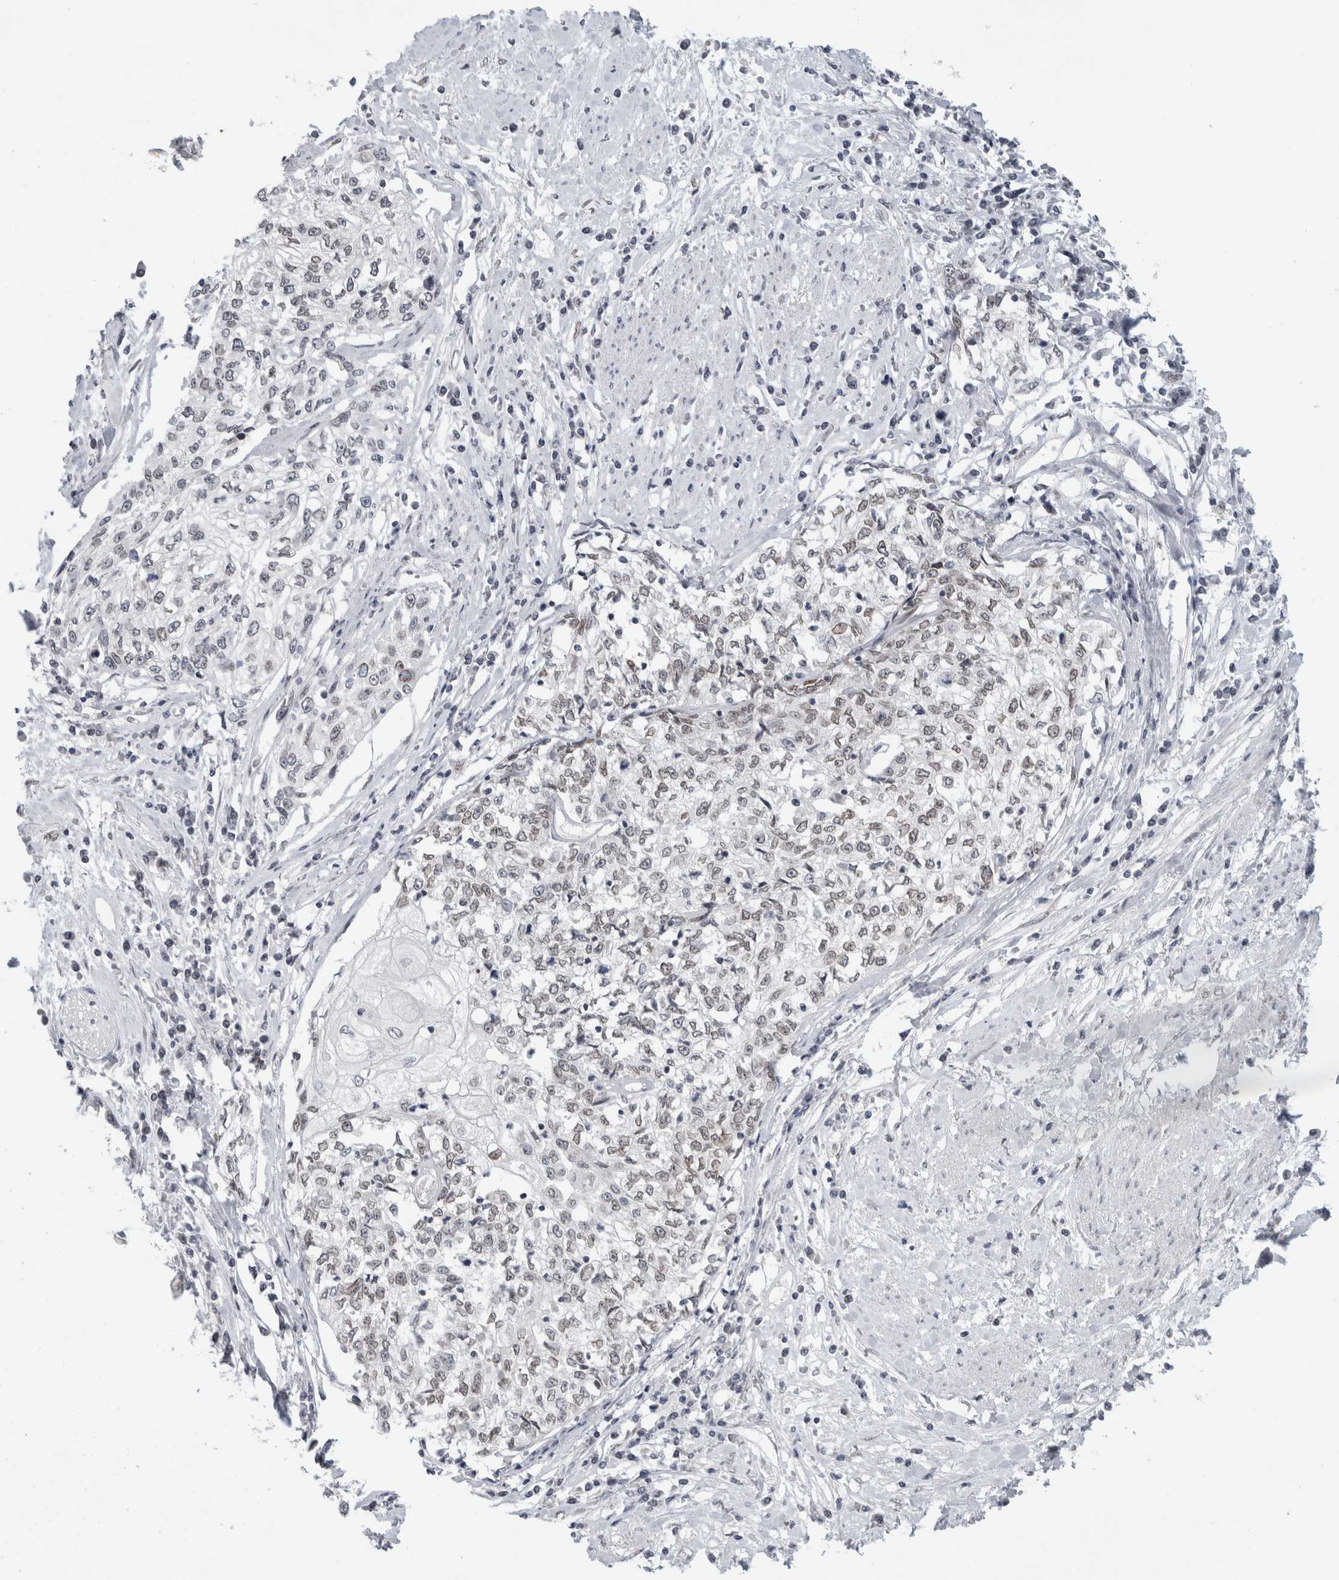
{"staining": {"intensity": "weak", "quantity": ">75%", "location": "nuclear"}, "tissue": "cervical cancer", "cell_type": "Tumor cells", "image_type": "cancer", "snomed": [{"axis": "morphology", "description": "Squamous cell carcinoma, NOS"}, {"axis": "topography", "description": "Cervix"}], "caption": "Immunohistochemical staining of human cervical cancer displays low levels of weak nuclear positivity in approximately >75% of tumor cells. (DAB = brown stain, brightfield microscopy at high magnification).", "gene": "ZNF770", "patient": {"sex": "female", "age": 57}}